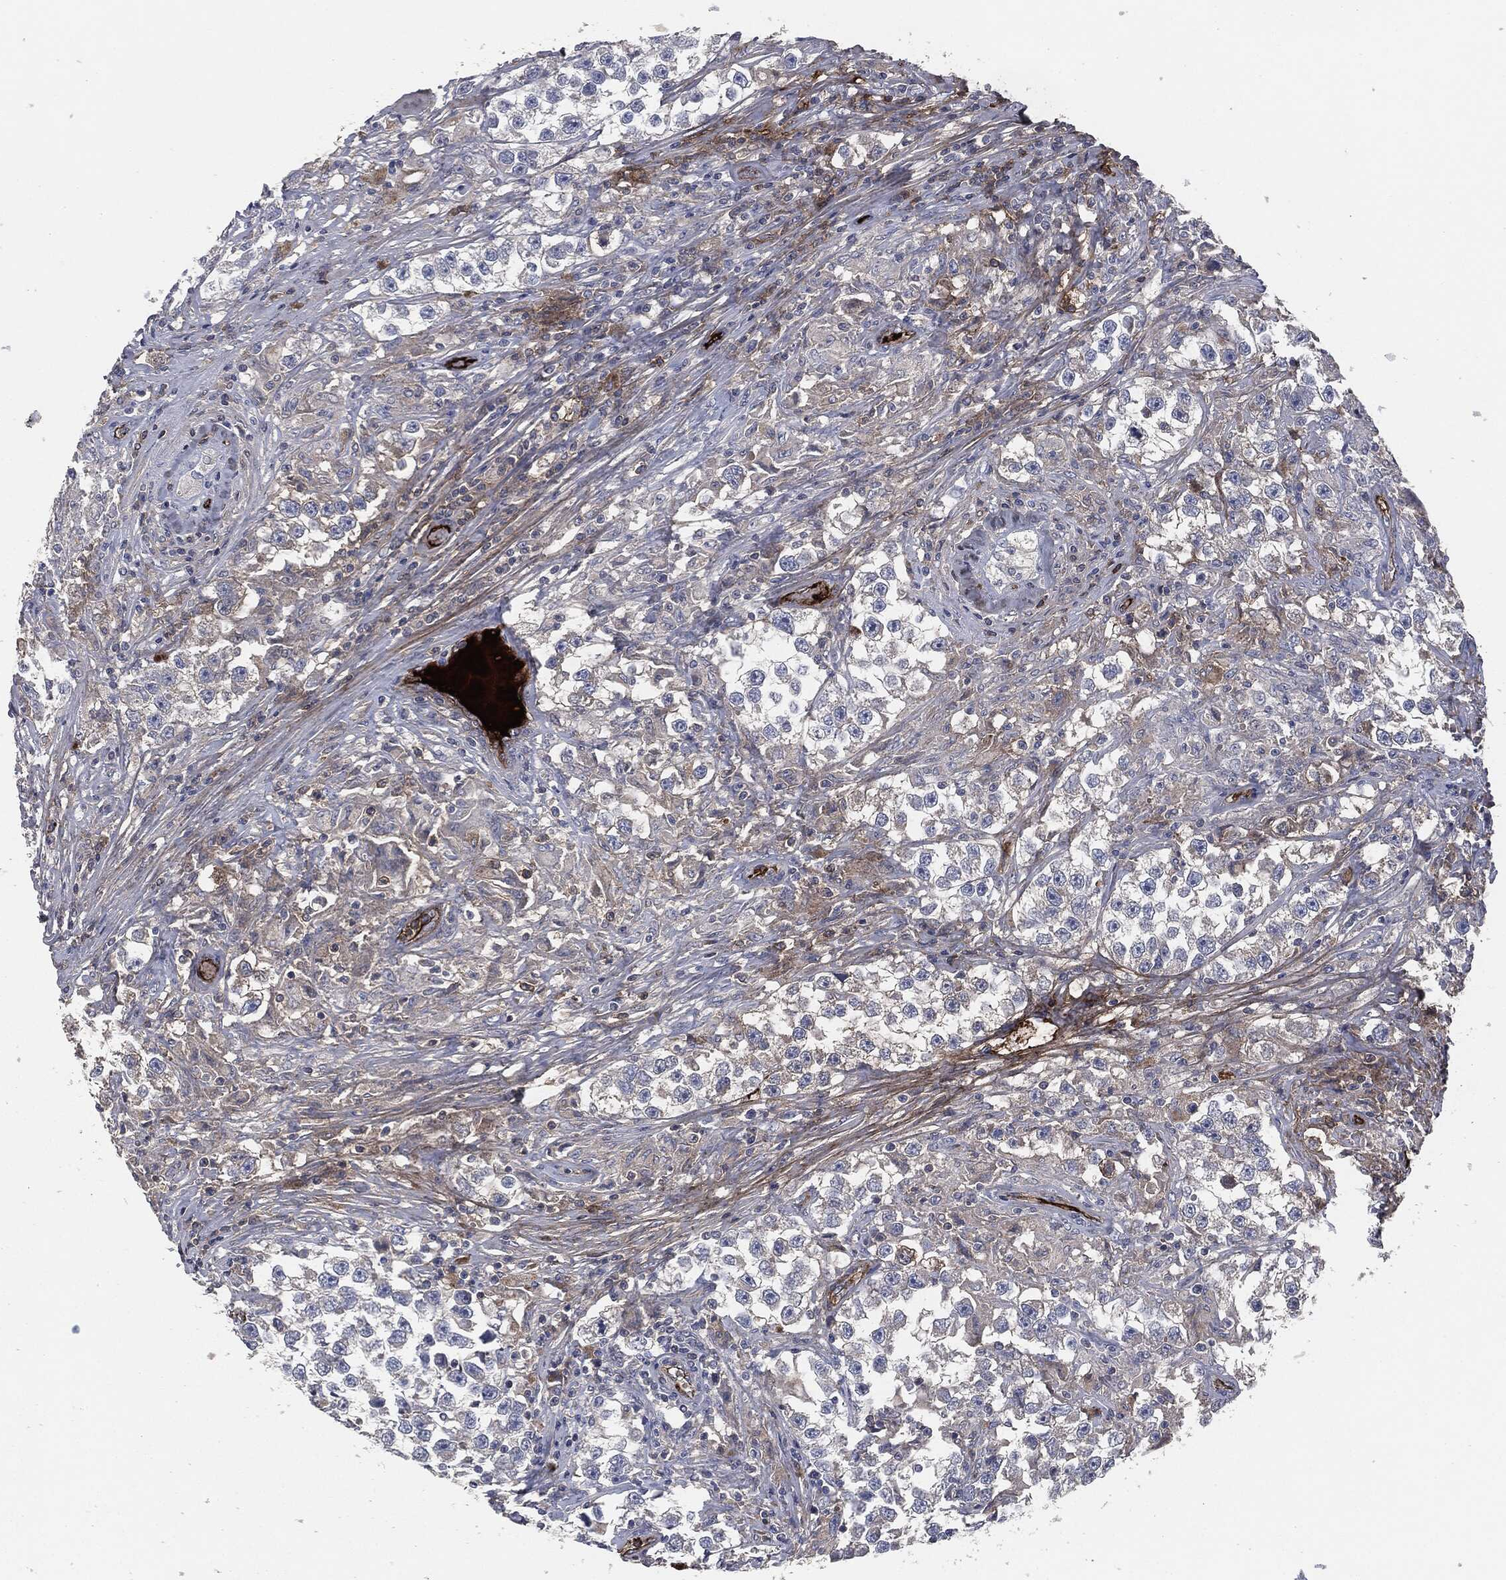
{"staining": {"intensity": "negative", "quantity": "none", "location": "none"}, "tissue": "testis cancer", "cell_type": "Tumor cells", "image_type": "cancer", "snomed": [{"axis": "morphology", "description": "Seminoma, NOS"}, {"axis": "topography", "description": "Testis"}], "caption": "Tumor cells are negative for brown protein staining in testis cancer (seminoma).", "gene": "APOB", "patient": {"sex": "male", "age": 46}}